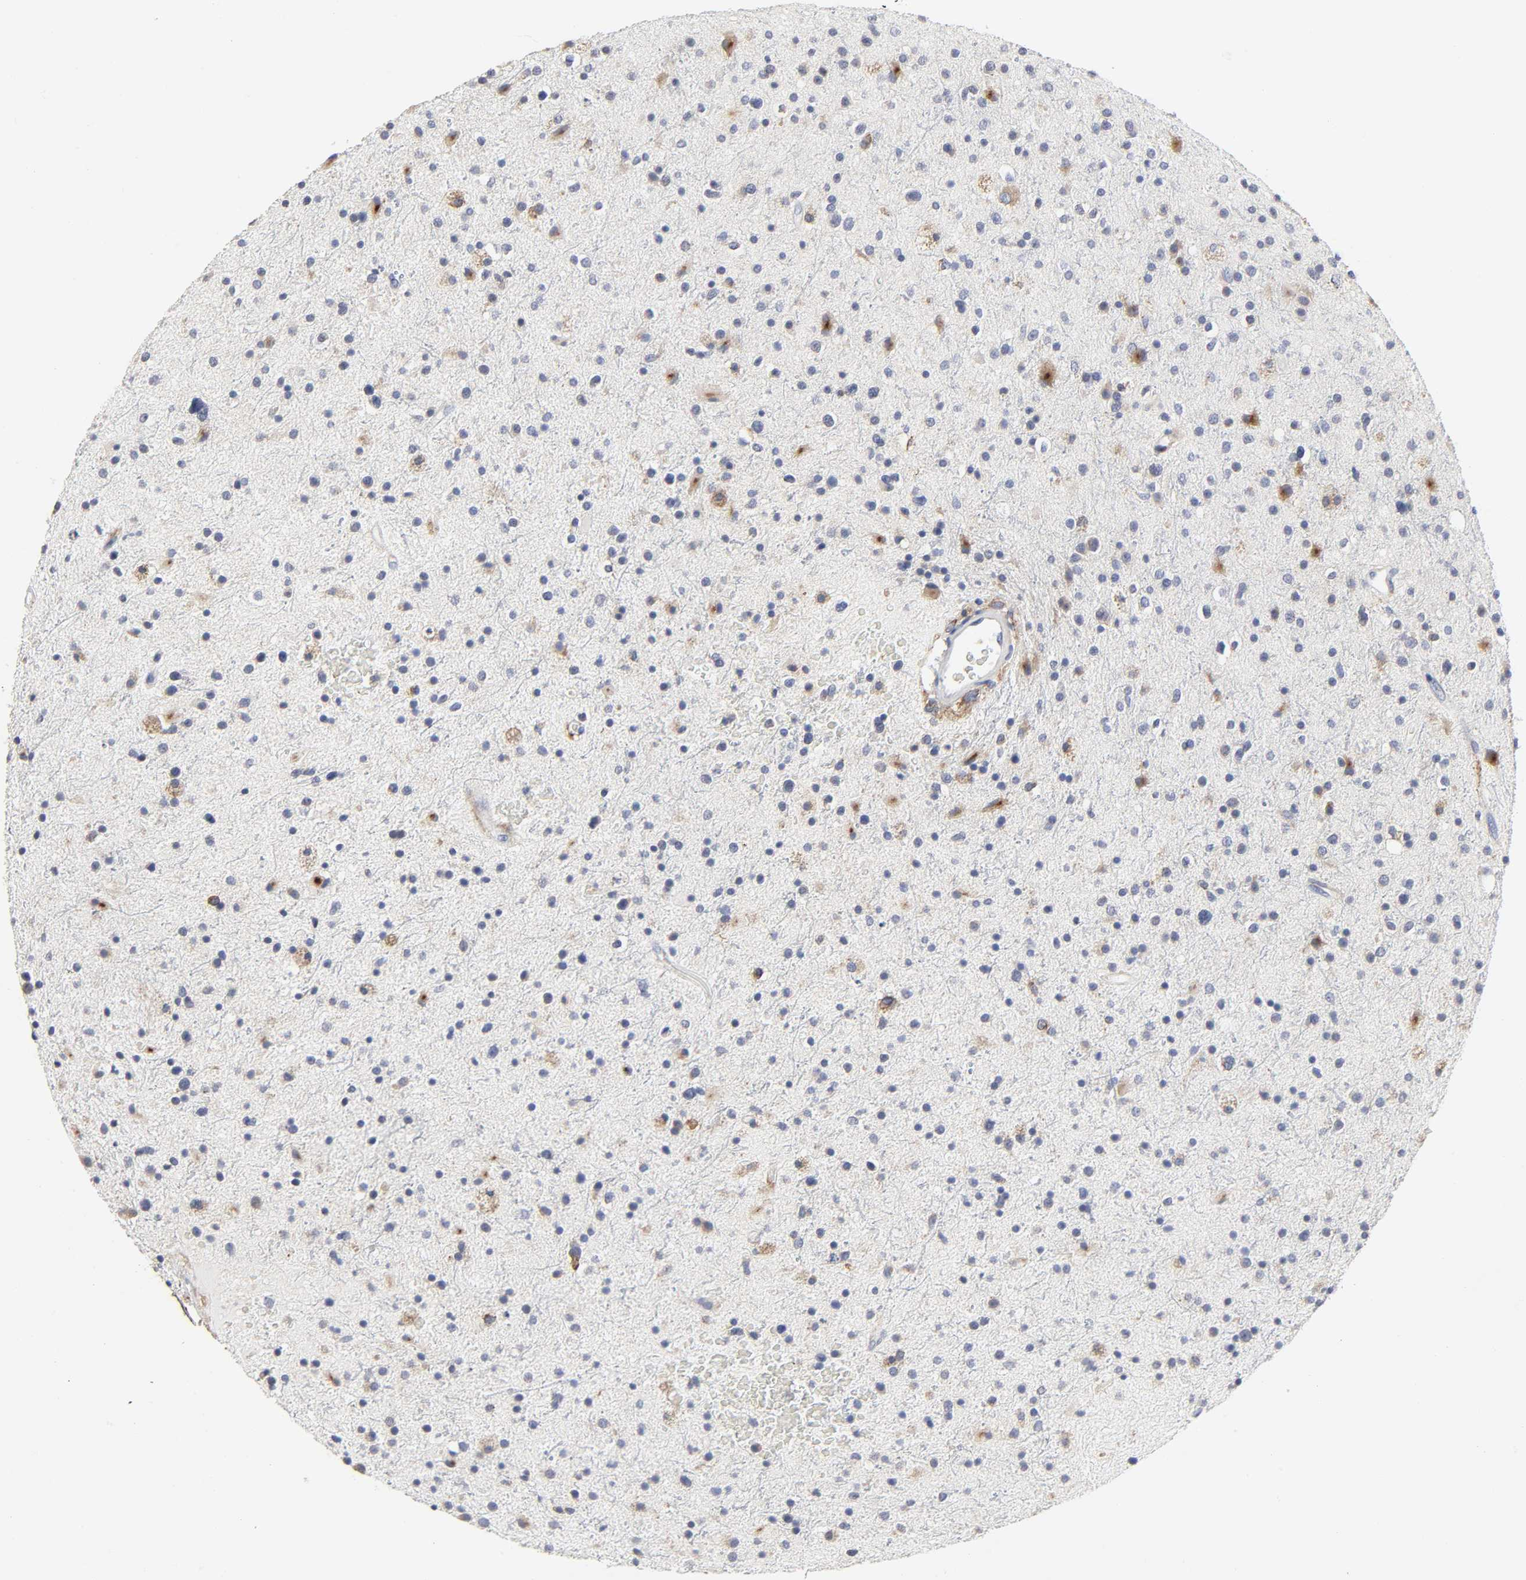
{"staining": {"intensity": "weak", "quantity": "<25%", "location": "cytoplasmic/membranous"}, "tissue": "glioma", "cell_type": "Tumor cells", "image_type": "cancer", "snomed": [{"axis": "morphology", "description": "Glioma, malignant, High grade"}, {"axis": "topography", "description": "Brain"}], "caption": "Immunohistochemistry (IHC) of high-grade glioma (malignant) exhibits no positivity in tumor cells.", "gene": "LRP1", "patient": {"sex": "male", "age": 33}}